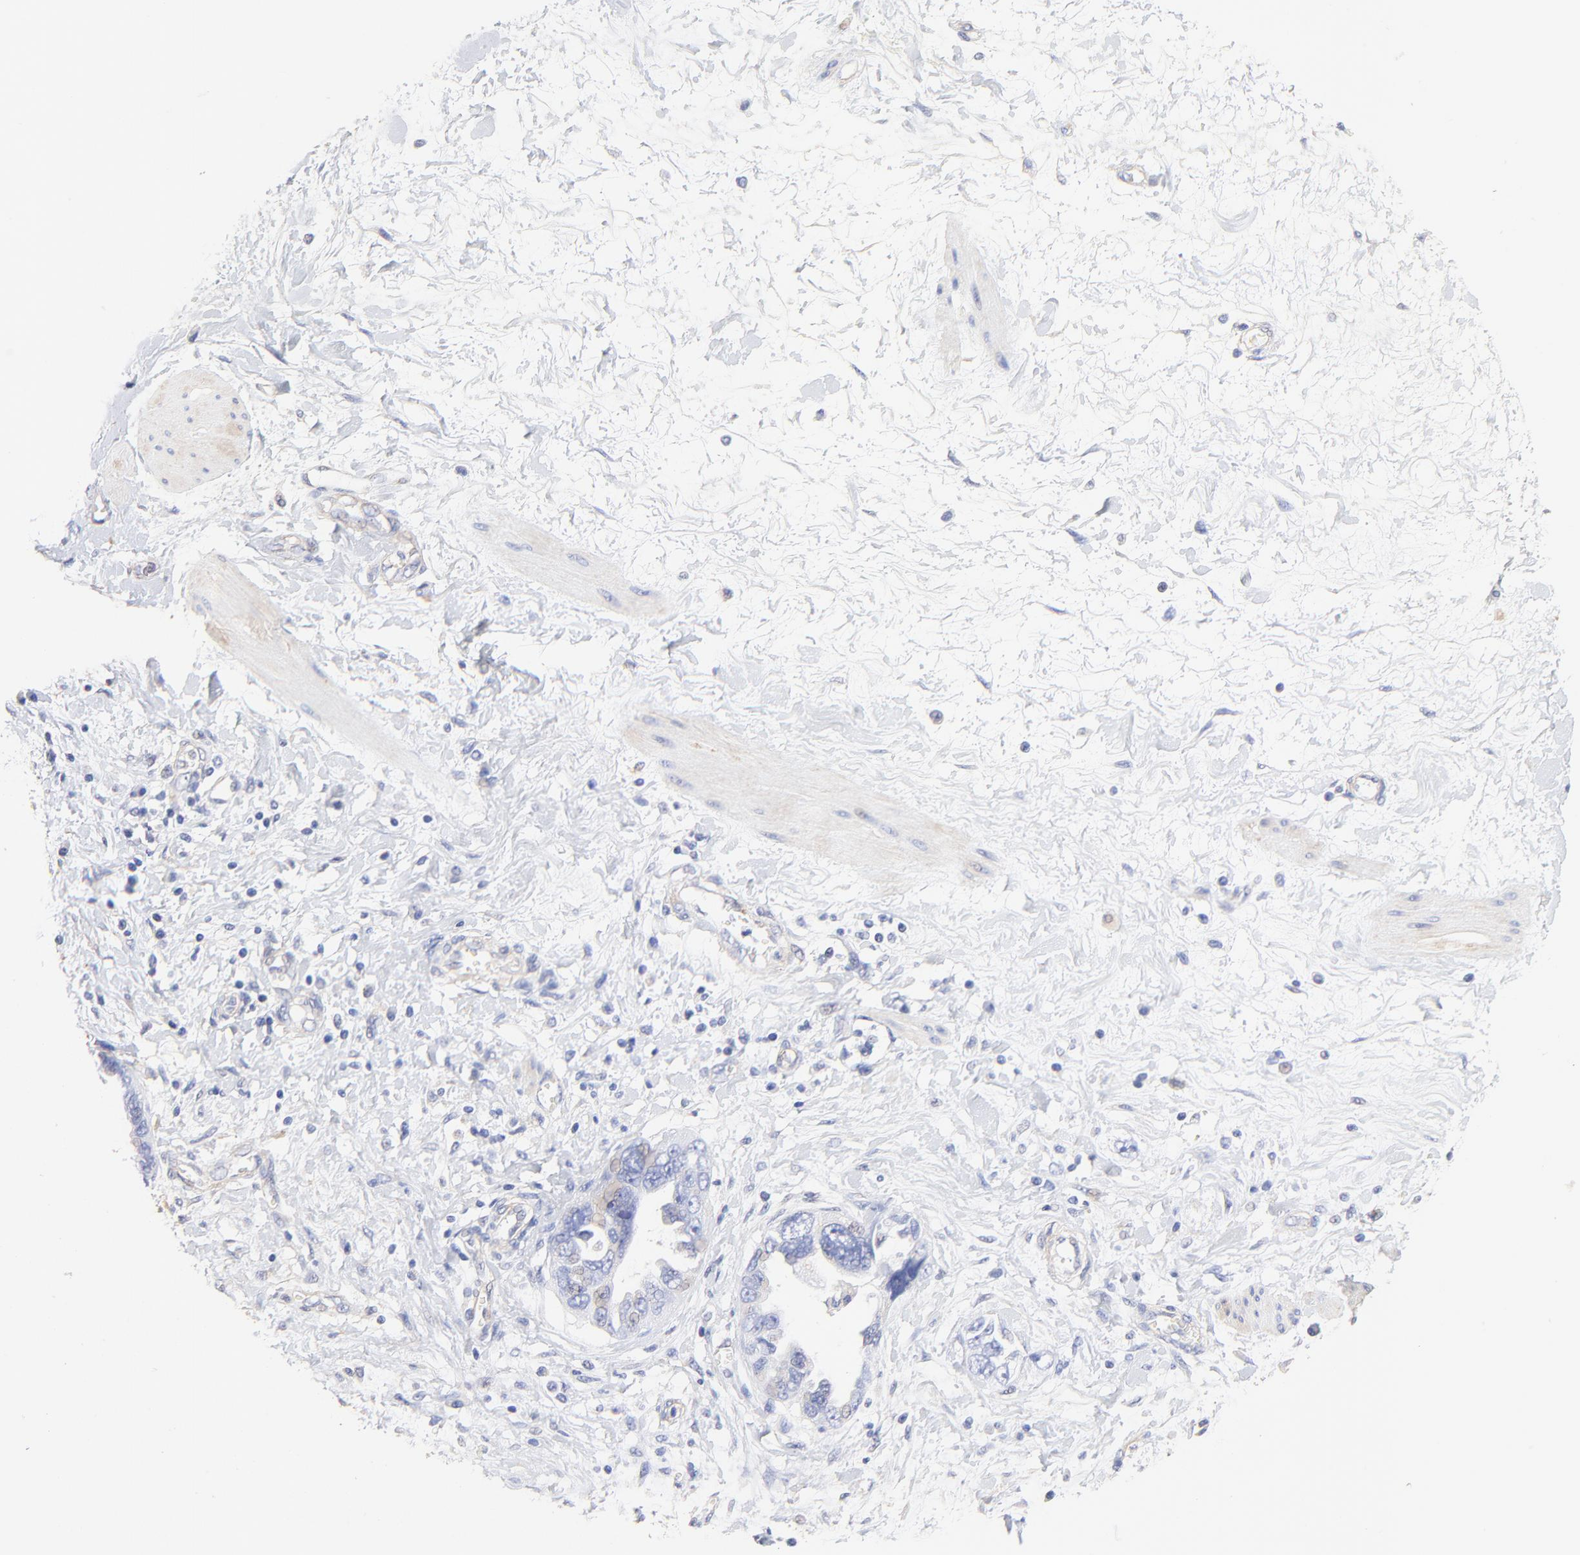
{"staining": {"intensity": "weak", "quantity": "<25%", "location": "nuclear"}, "tissue": "ovarian cancer", "cell_type": "Tumor cells", "image_type": "cancer", "snomed": [{"axis": "morphology", "description": "Cystadenocarcinoma, serous, NOS"}, {"axis": "topography", "description": "Ovary"}], "caption": "This is an IHC photomicrograph of human ovarian serous cystadenocarcinoma. There is no expression in tumor cells.", "gene": "ACTRT1", "patient": {"sex": "female", "age": 63}}